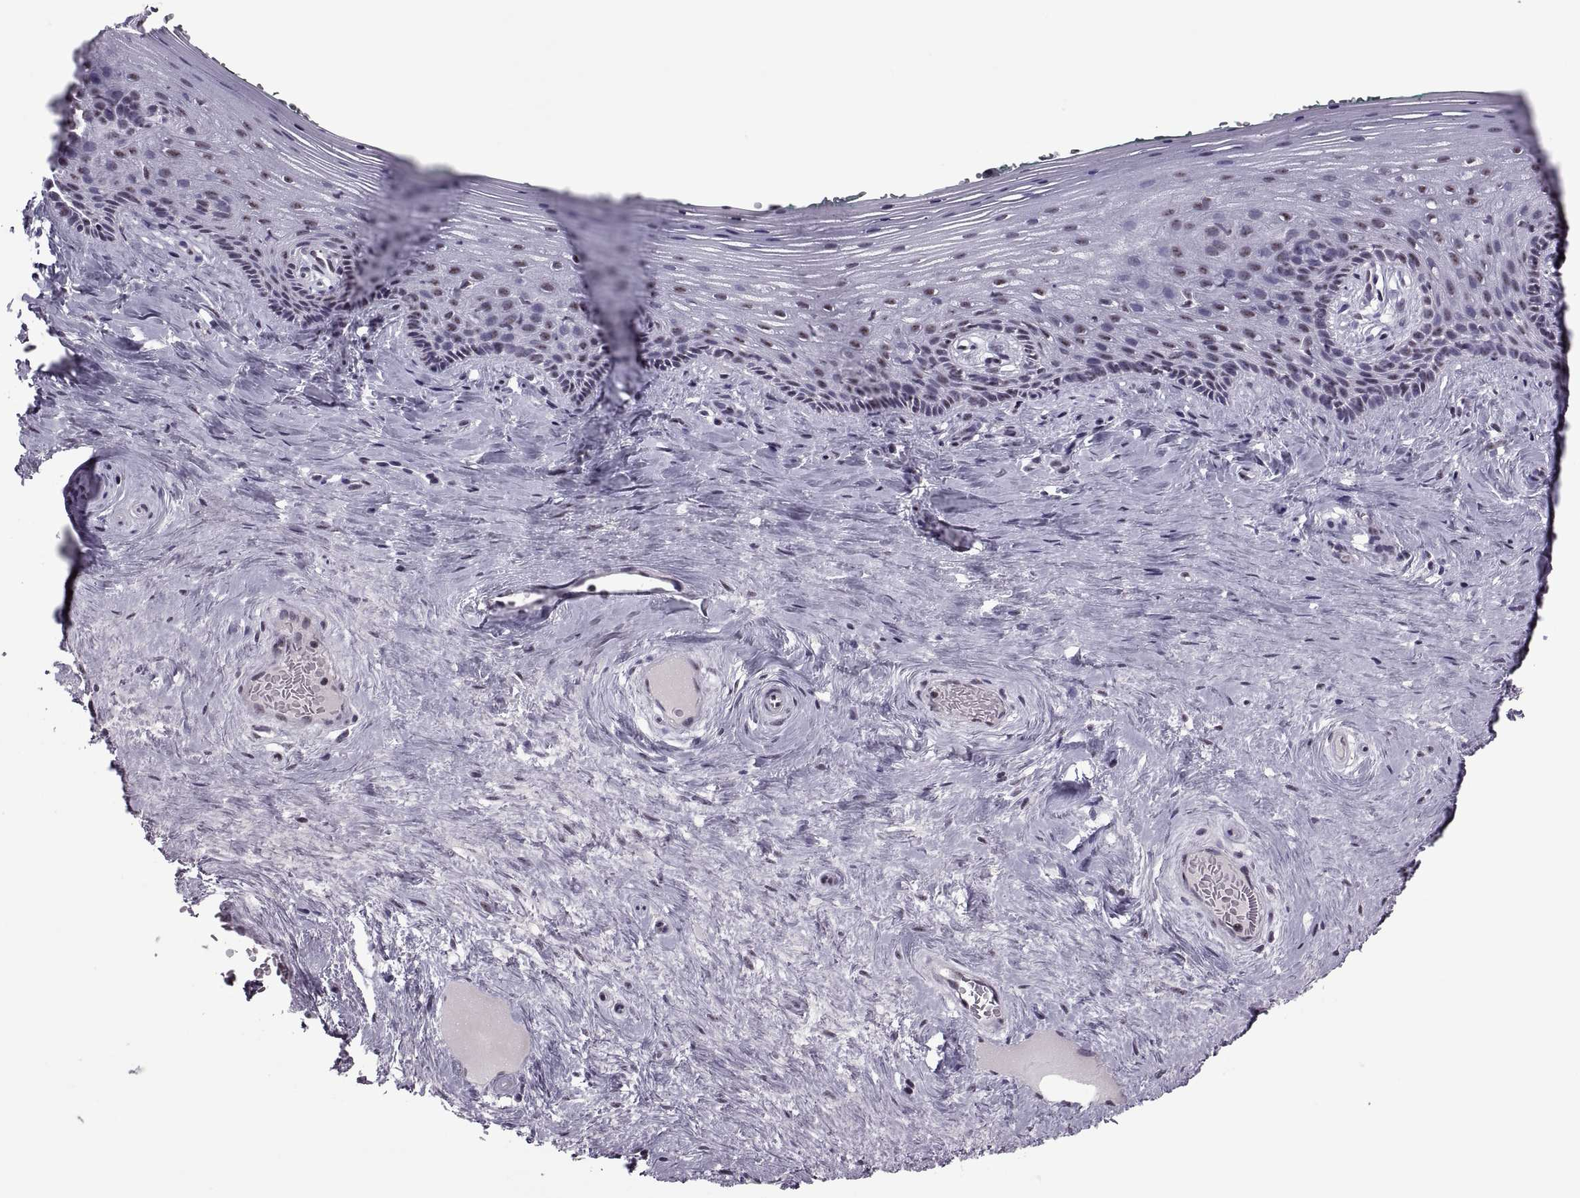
{"staining": {"intensity": "weak", "quantity": ">75%", "location": "nuclear"}, "tissue": "vagina", "cell_type": "Squamous epithelial cells", "image_type": "normal", "snomed": [{"axis": "morphology", "description": "Normal tissue, NOS"}, {"axis": "topography", "description": "Vagina"}], "caption": "Immunohistochemistry photomicrograph of normal vagina: vagina stained using IHC exhibits low levels of weak protein expression localized specifically in the nuclear of squamous epithelial cells, appearing as a nuclear brown color.", "gene": "MAGEA4", "patient": {"sex": "female", "age": 45}}